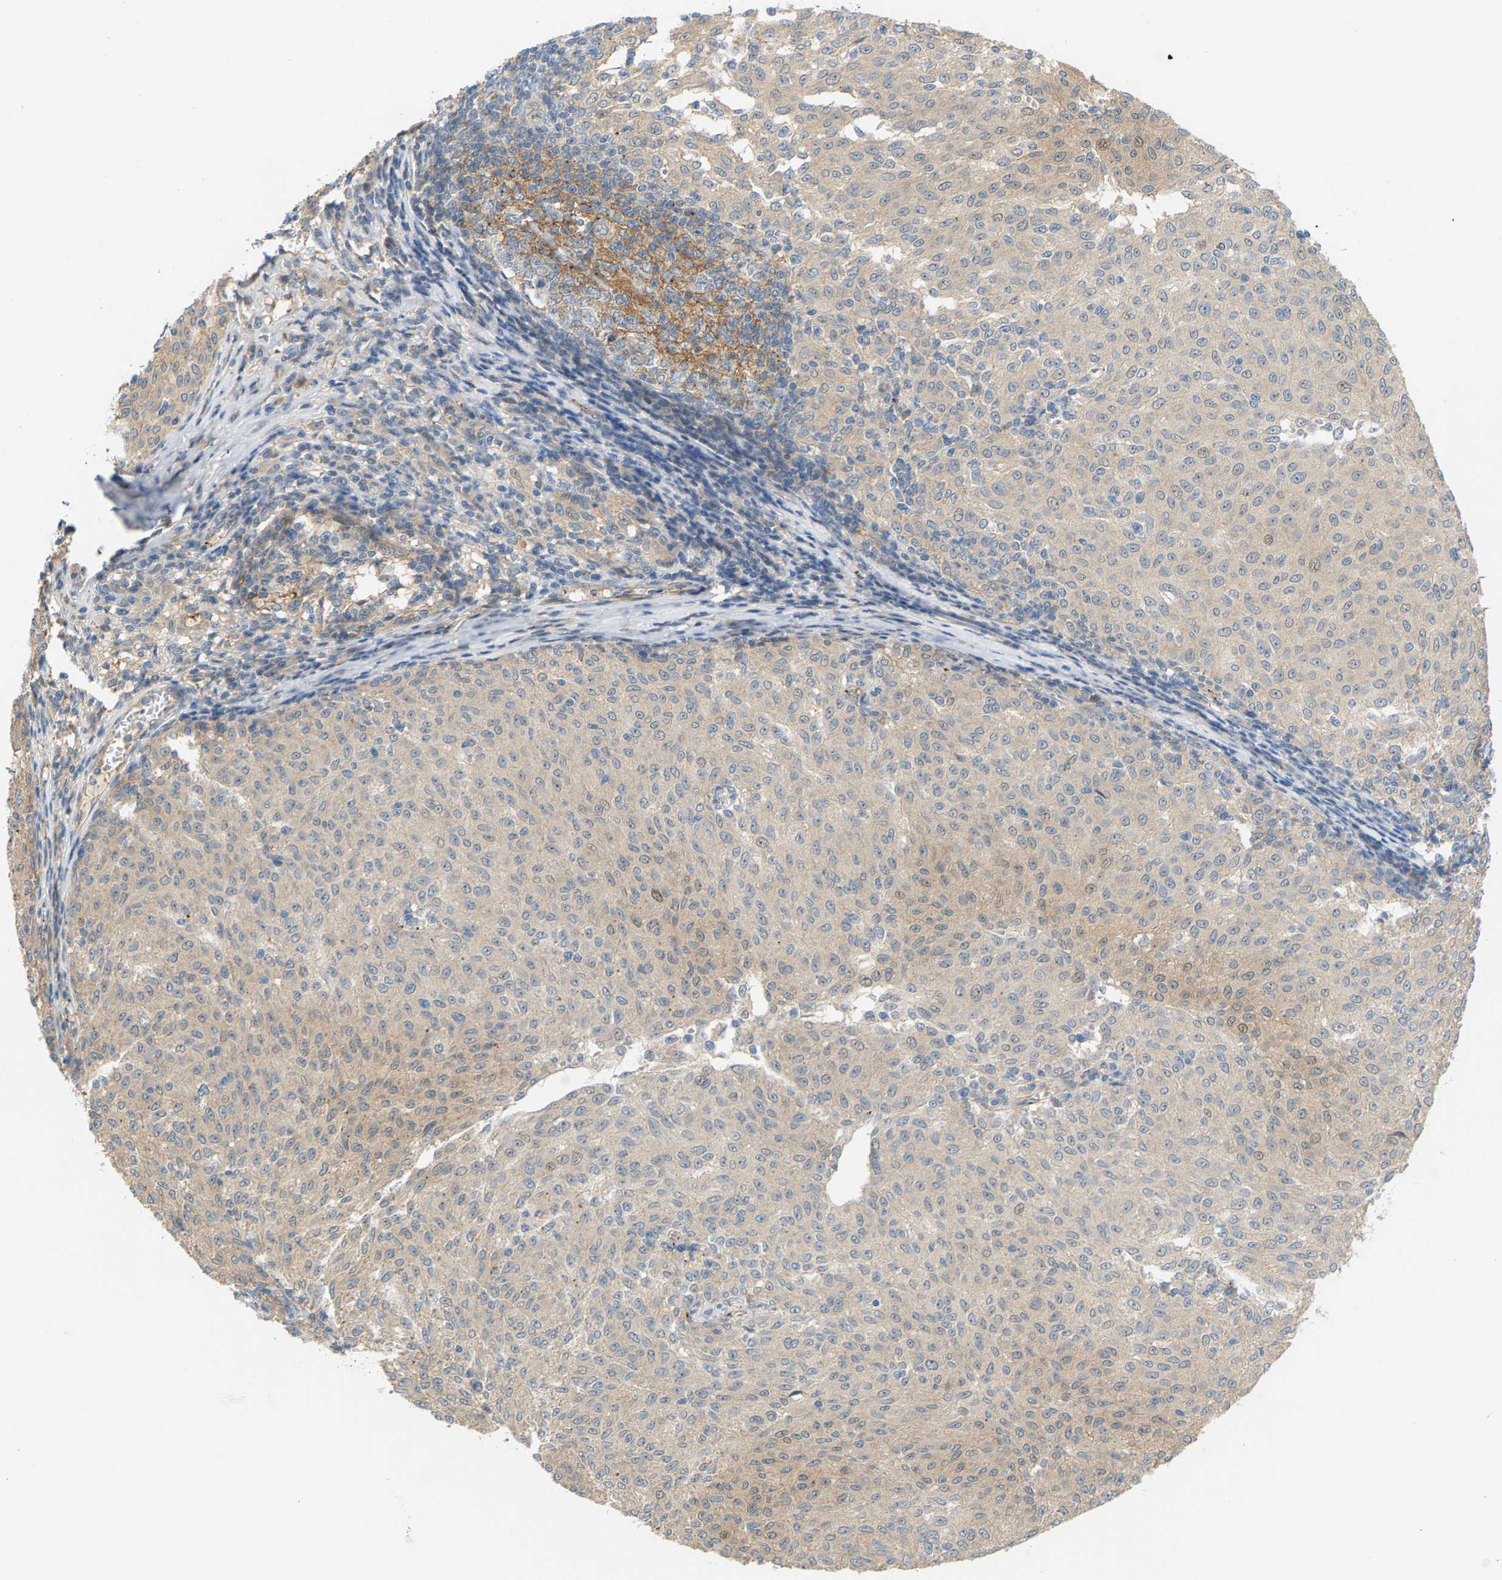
{"staining": {"intensity": "weak", "quantity": "25%-75%", "location": "cytoplasmic/membranous"}, "tissue": "melanoma", "cell_type": "Tumor cells", "image_type": "cancer", "snomed": [{"axis": "morphology", "description": "Malignant melanoma, NOS"}, {"axis": "topography", "description": "Skin"}], "caption": "The histopathology image exhibits a brown stain indicating the presence of a protein in the cytoplasmic/membranous of tumor cells in melanoma. (DAB IHC, brown staining for protein, blue staining for nuclei).", "gene": "KRTAP27-1", "patient": {"sex": "female", "age": 72}}